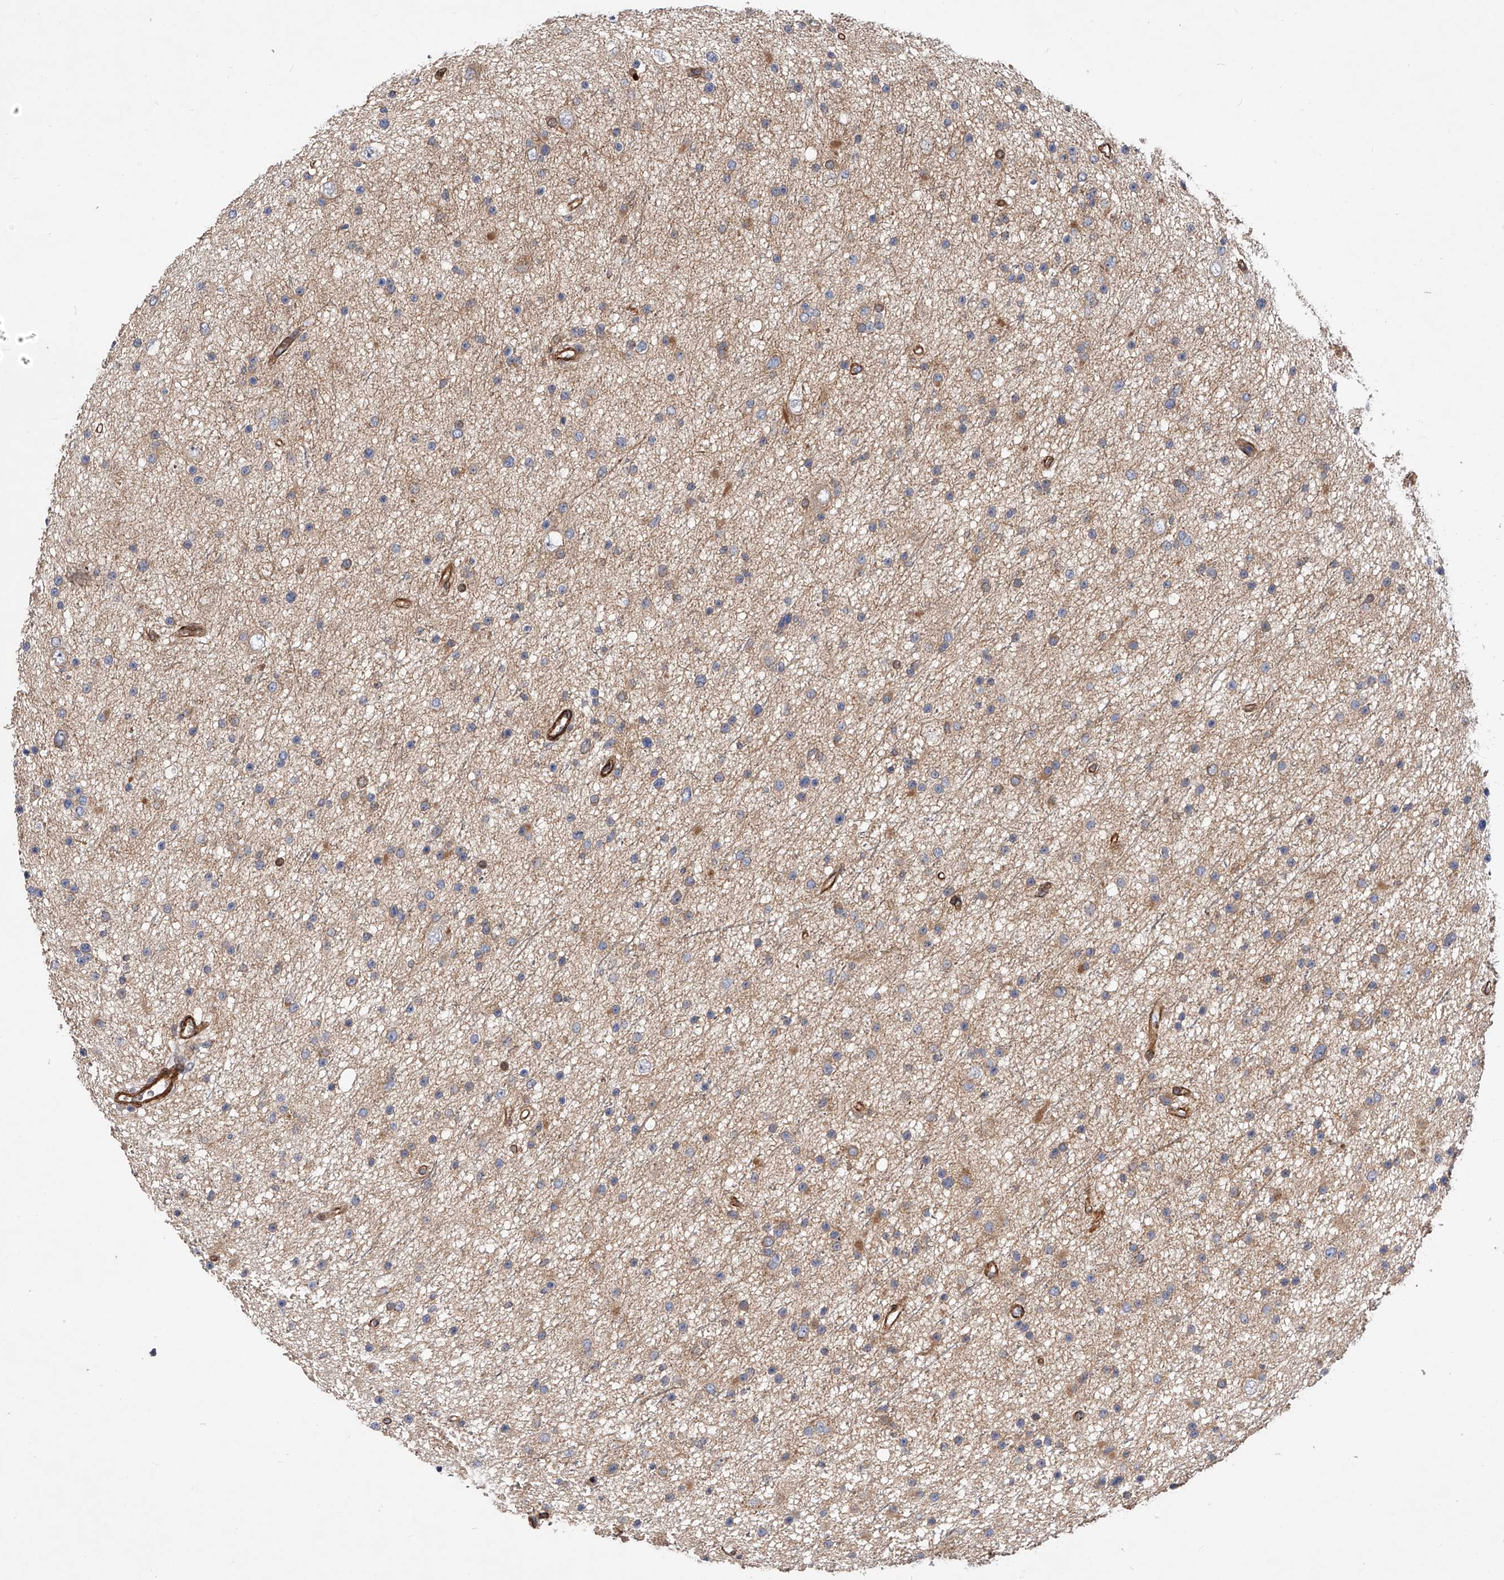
{"staining": {"intensity": "weak", "quantity": "<25%", "location": "cytoplasmic/membranous"}, "tissue": "glioma", "cell_type": "Tumor cells", "image_type": "cancer", "snomed": [{"axis": "morphology", "description": "Glioma, malignant, Low grade"}, {"axis": "topography", "description": "Cerebral cortex"}], "caption": "Immunohistochemistry (IHC) photomicrograph of human malignant glioma (low-grade) stained for a protein (brown), which reveals no positivity in tumor cells.", "gene": "PDSS2", "patient": {"sex": "female", "age": 39}}